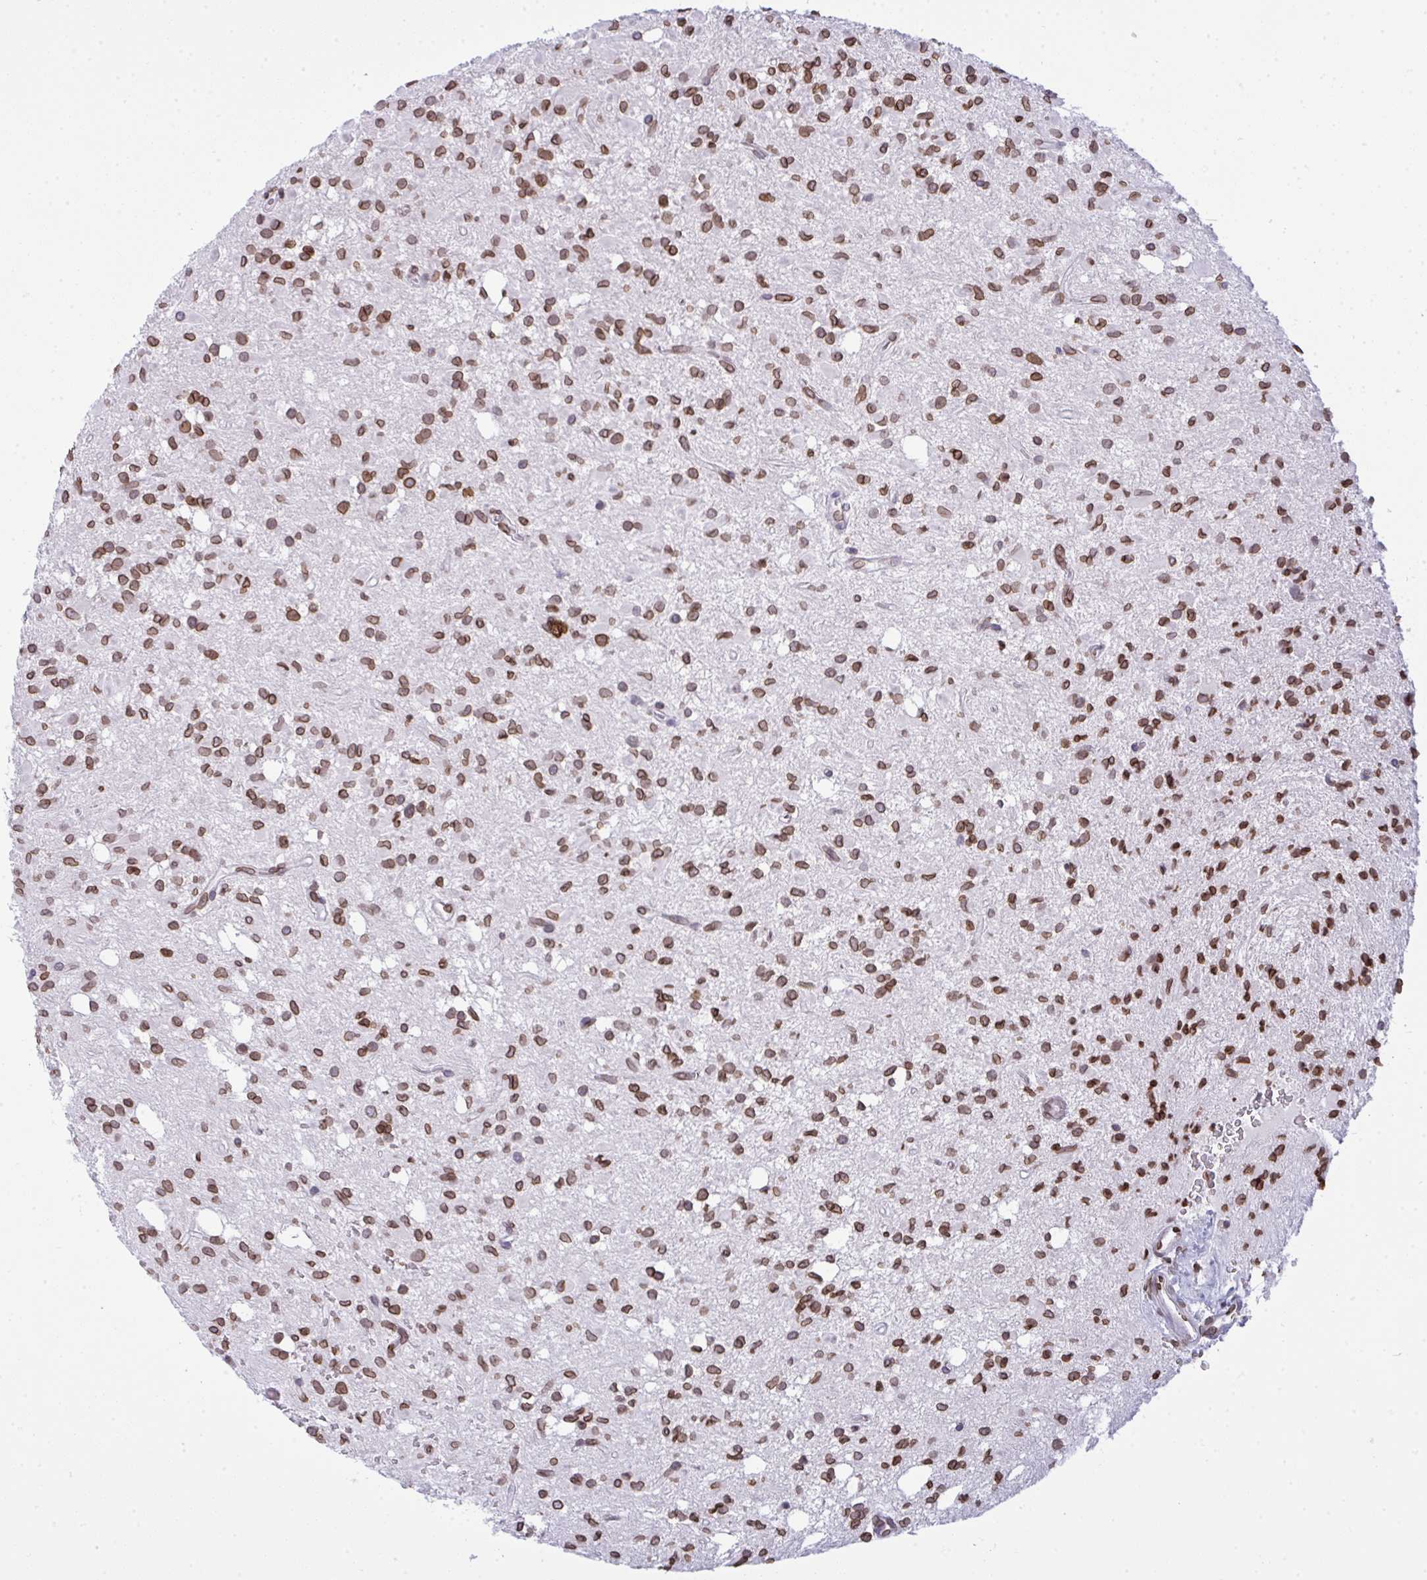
{"staining": {"intensity": "moderate", "quantity": ">75%", "location": "cytoplasmic/membranous,nuclear"}, "tissue": "glioma", "cell_type": "Tumor cells", "image_type": "cancer", "snomed": [{"axis": "morphology", "description": "Glioma, malignant, Low grade"}, {"axis": "topography", "description": "Brain"}], "caption": "Low-grade glioma (malignant) stained for a protein shows moderate cytoplasmic/membranous and nuclear positivity in tumor cells.", "gene": "LMNB2", "patient": {"sex": "female", "age": 33}}